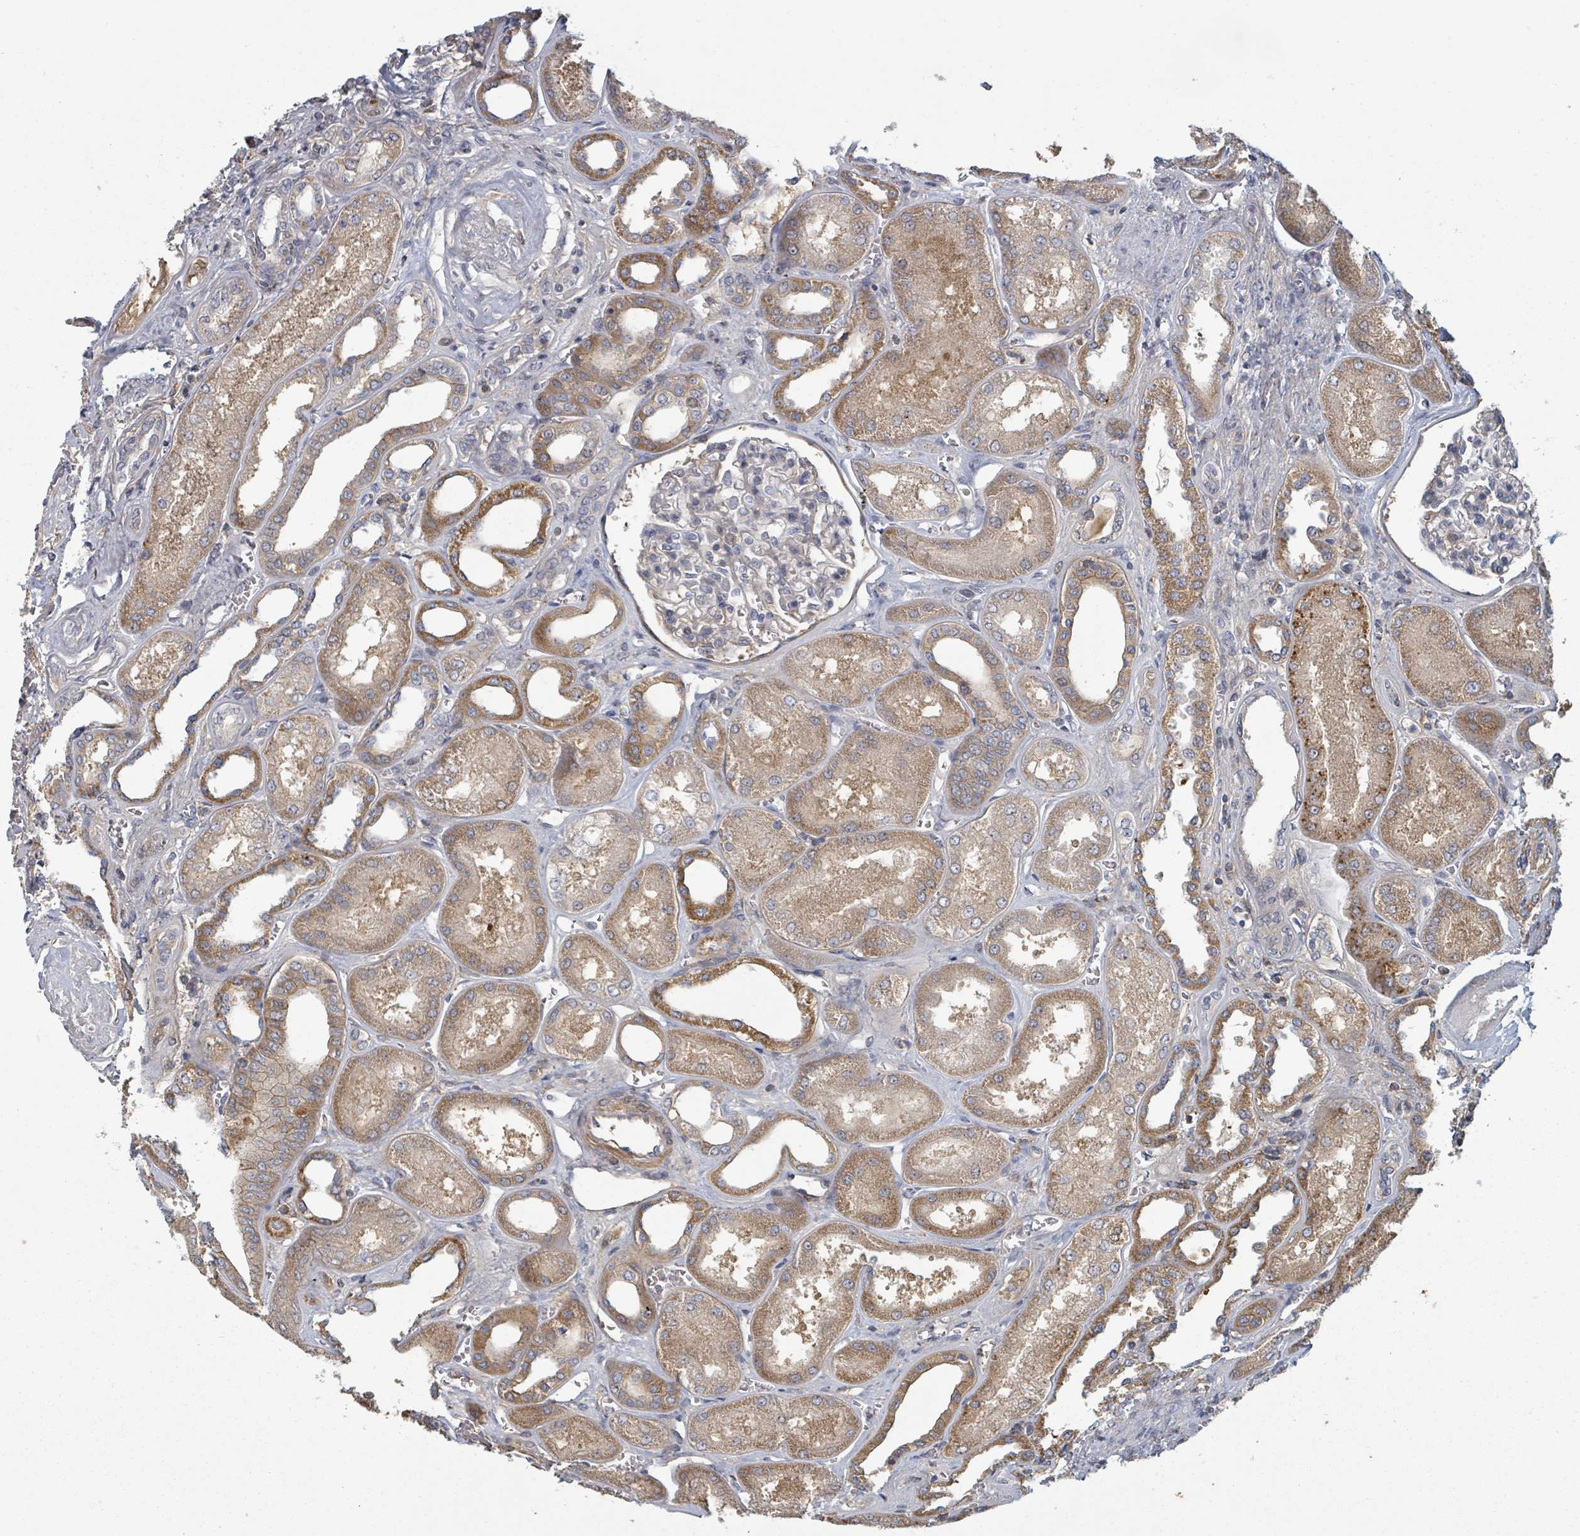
{"staining": {"intensity": "negative", "quantity": "none", "location": "none"}, "tissue": "kidney", "cell_type": "Cells in glomeruli", "image_type": "normal", "snomed": [{"axis": "morphology", "description": "Normal tissue, NOS"}, {"axis": "morphology", "description": "Adenocarcinoma, NOS"}, {"axis": "topography", "description": "Kidney"}], "caption": "High magnification brightfield microscopy of unremarkable kidney stained with DAB (3,3'-diaminobenzidine) (brown) and counterstained with hematoxylin (blue): cells in glomeruli show no significant staining. (Stains: DAB (3,3'-diaminobenzidine) IHC with hematoxylin counter stain, Microscopy: brightfield microscopy at high magnification).", "gene": "GABBR1", "patient": {"sex": "female", "age": 68}}